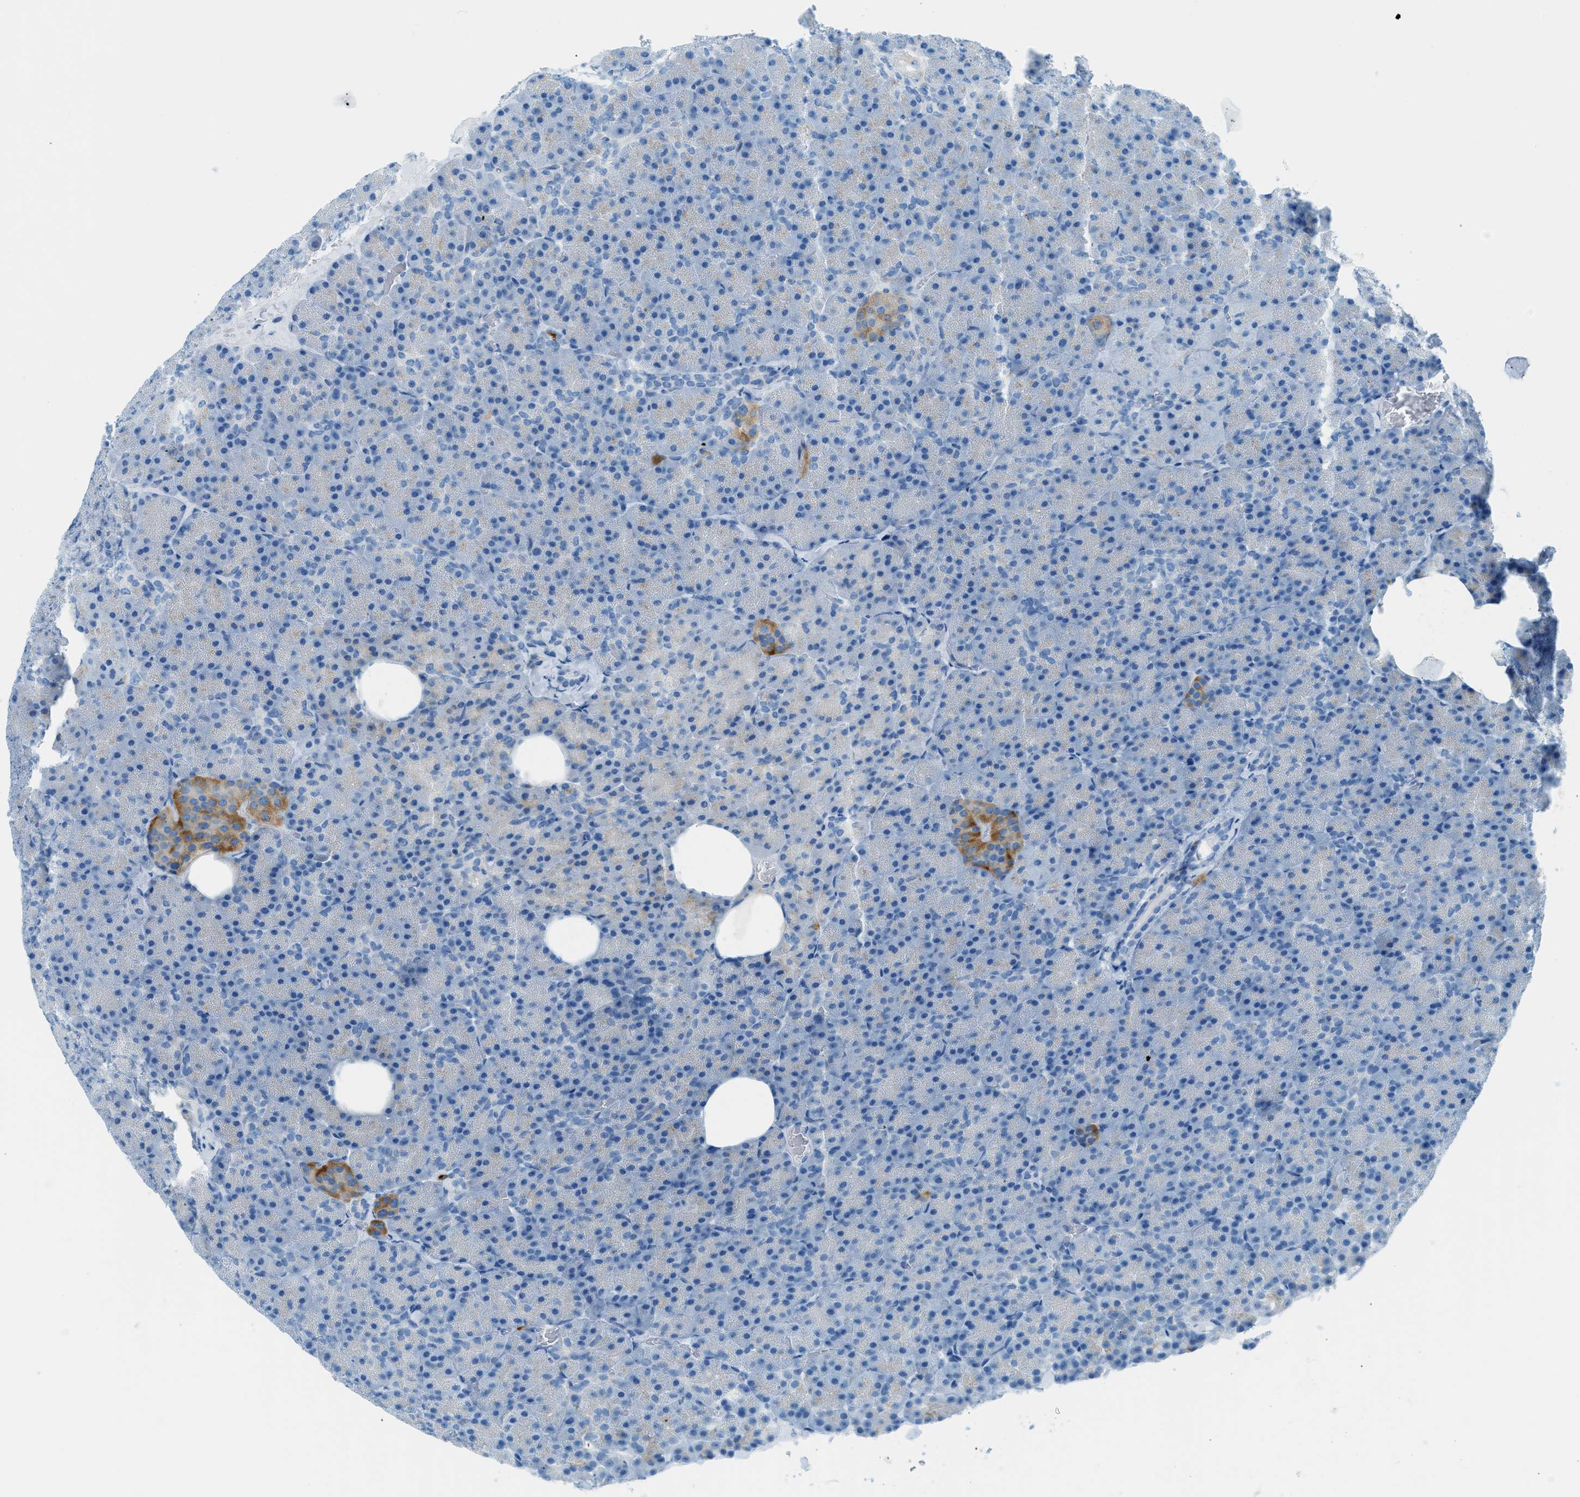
{"staining": {"intensity": "negative", "quantity": "none", "location": "none"}, "tissue": "pancreas", "cell_type": "Exocrine glandular cells", "image_type": "normal", "snomed": [{"axis": "morphology", "description": "Normal tissue, NOS"}, {"axis": "topography", "description": "Pancreas"}], "caption": "The IHC micrograph has no significant staining in exocrine glandular cells of pancreas. Nuclei are stained in blue.", "gene": "C21orf62", "patient": {"sex": "female", "age": 35}}